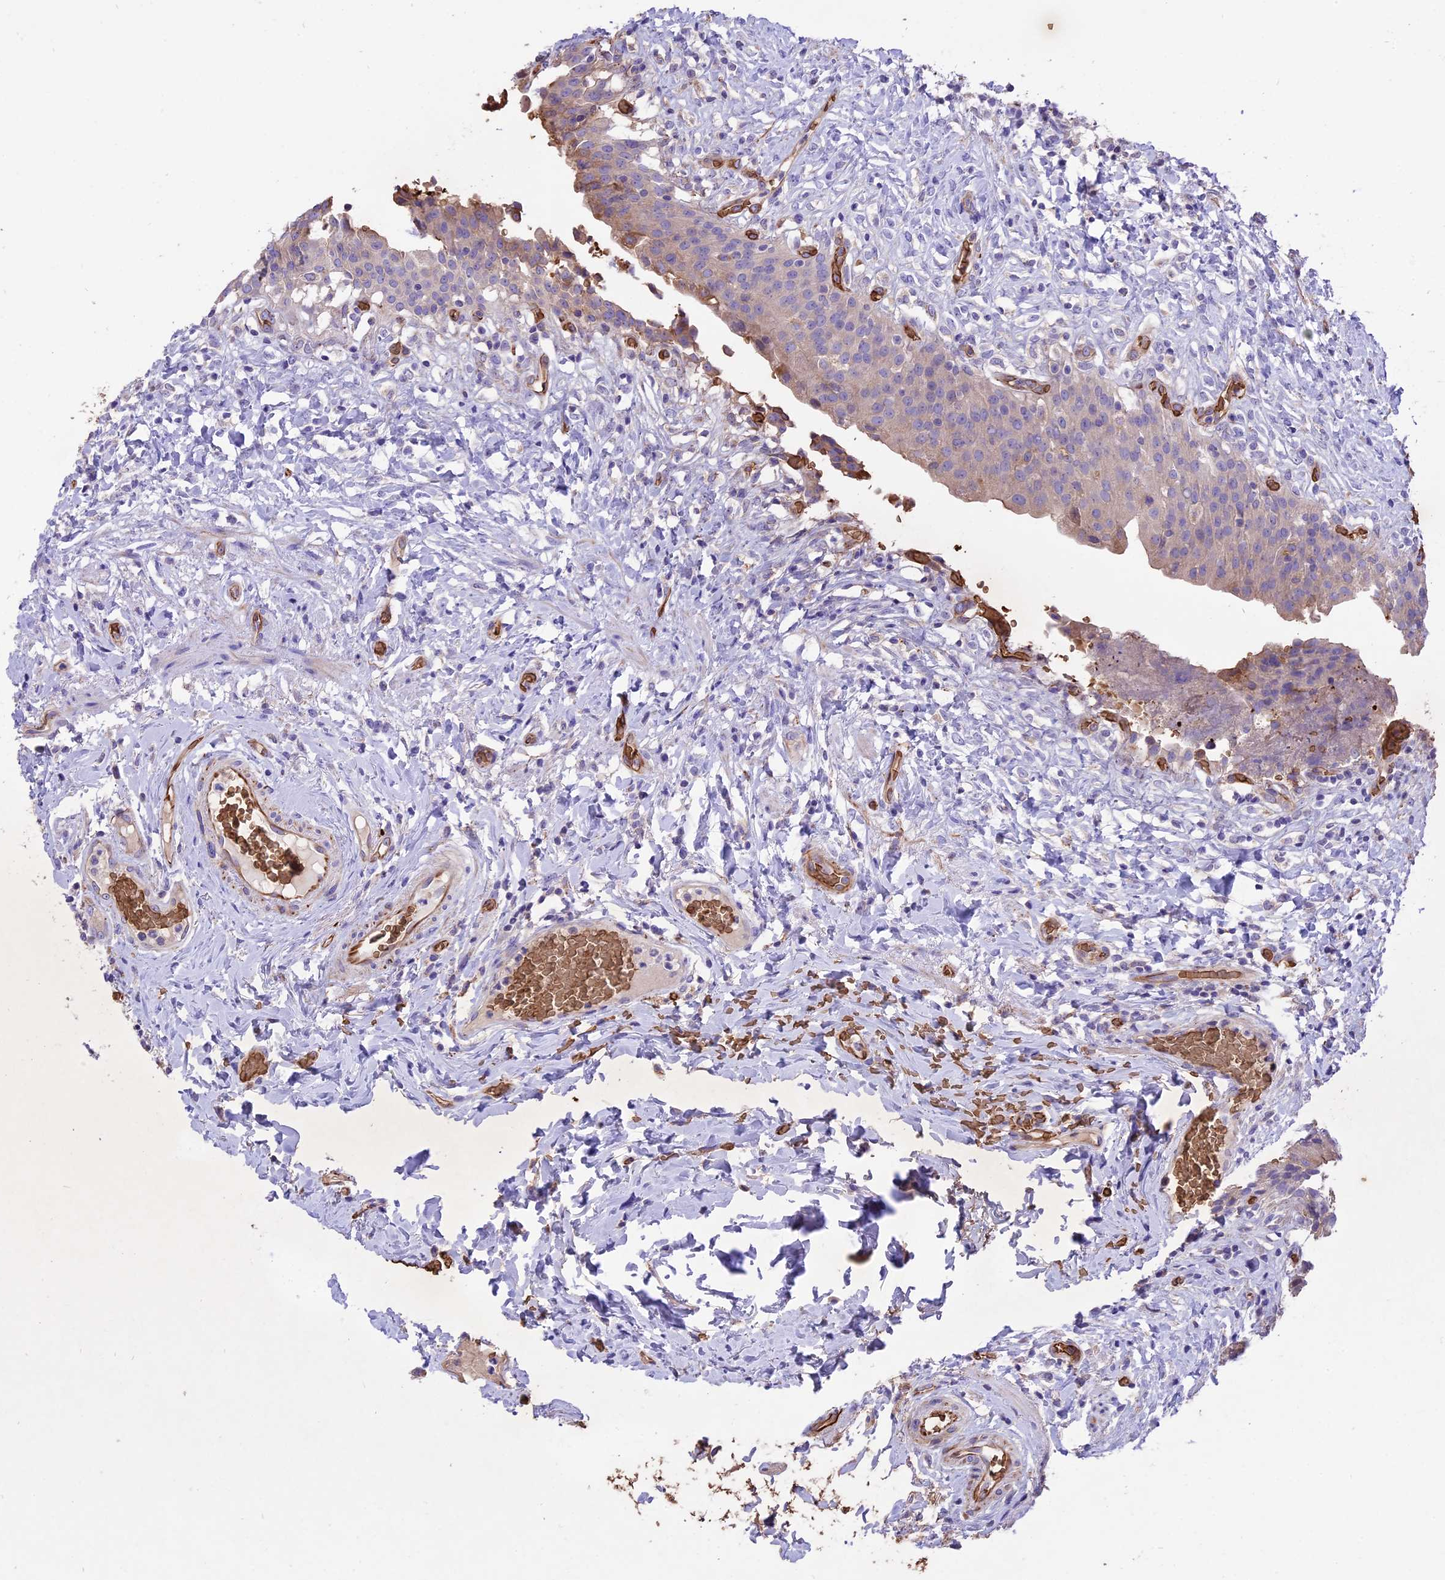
{"staining": {"intensity": "strong", "quantity": "<25%", "location": "cytoplasmic/membranous"}, "tissue": "urinary bladder", "cell_type": "Urothelial cells", "image_type": "normal", "snomed": [{"axis": "morphology", "description": "Normal tissue, NOS"}, {"axis": "morphology", "description": "Inflammation, NOS"}, {"axis": "topography", "description": "Urinary bladder"}], "caption": "A high-resolution micrograph shows immunohistochemistry (IHC) staining of benign urinary bladder, which exhibits strong cytoplasmic/membranous expression in about <25% of urothelial cells. Nuclei are stained in blue.", "gene": "TTC4", "patient": {"sex": "male", "age": 64}}